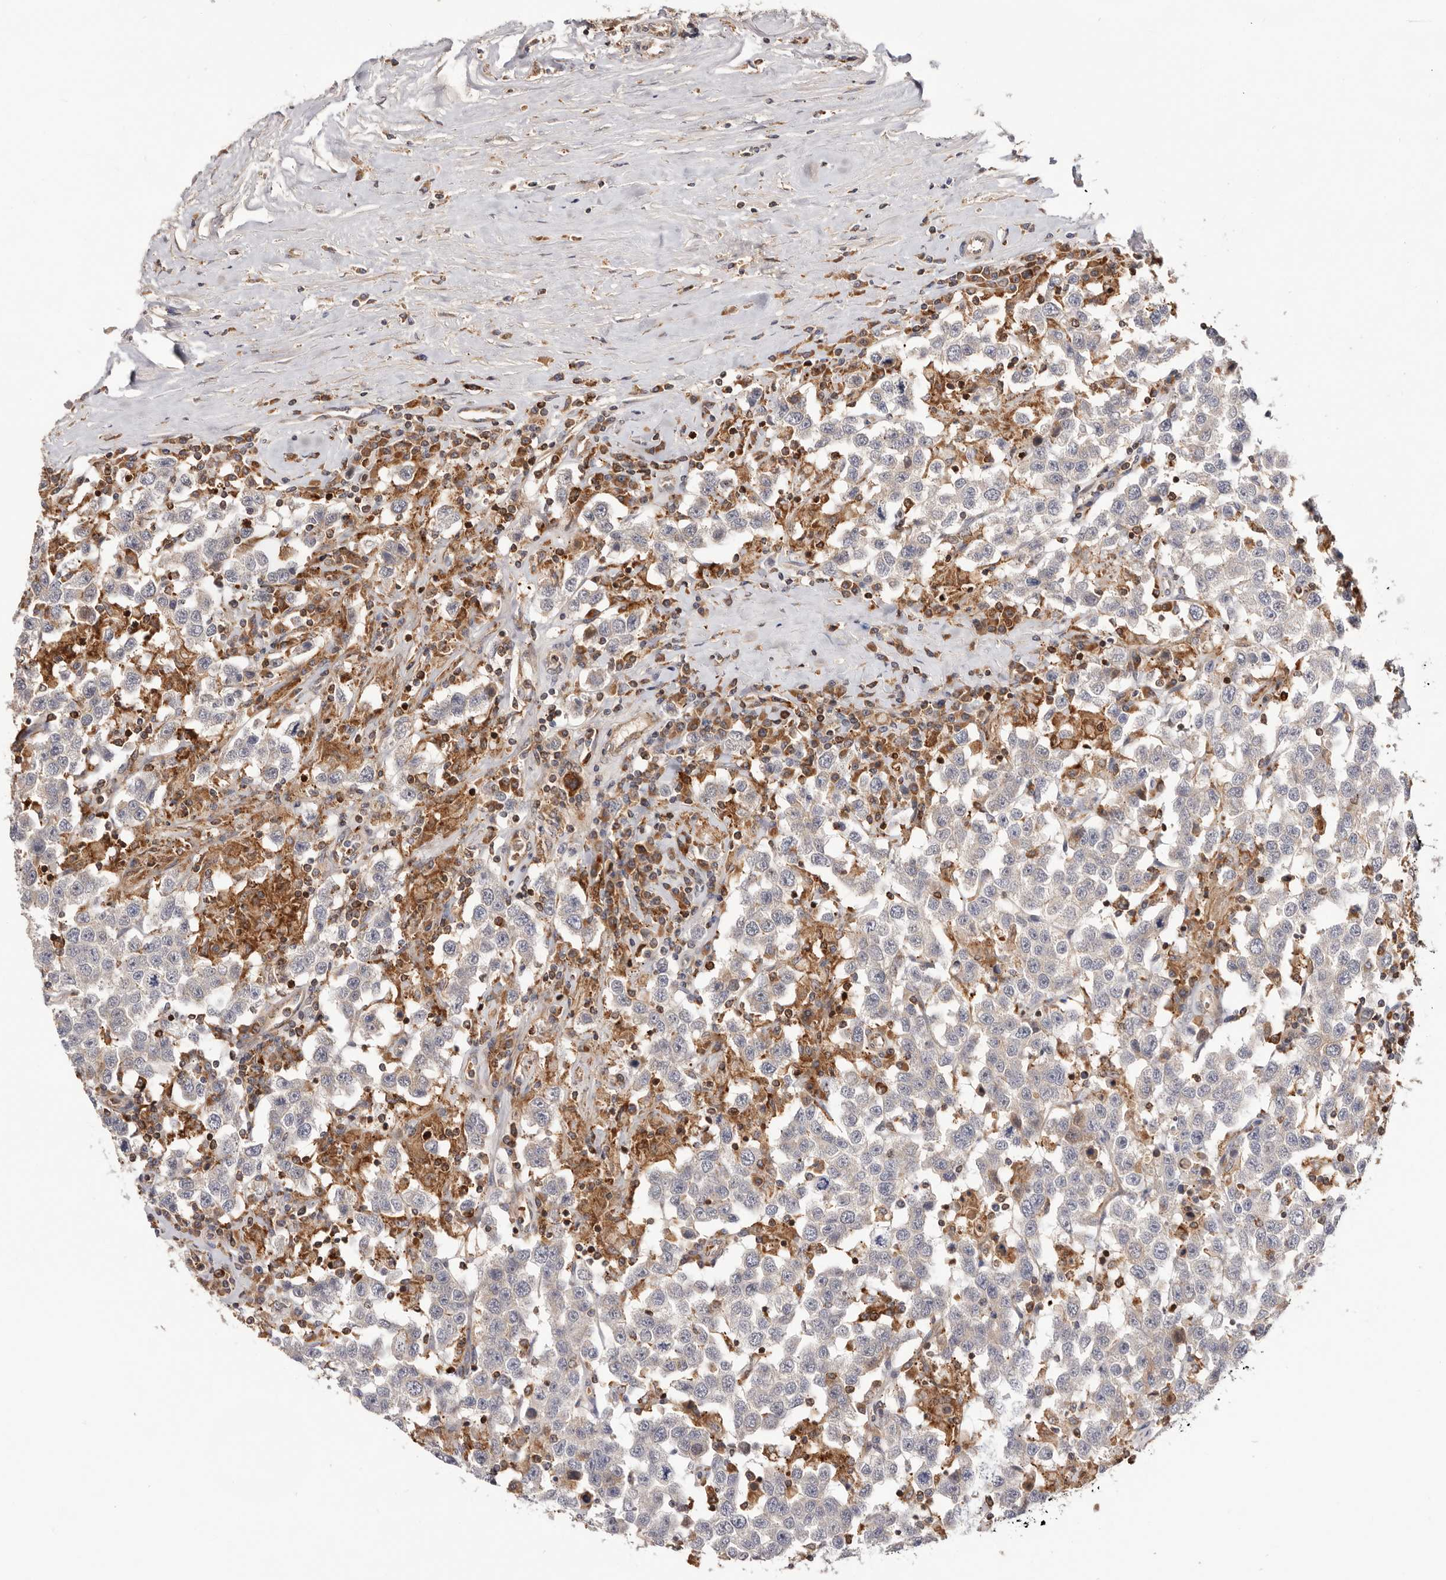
{"staining": {"intensity": "negative", "quantity": "none", "location": "none"}, "tissue": "testis cancer", "cell_type": "Tumor cells", "image_type": "cancer", "snomed": [{"axis": "morphology", "description": "Seminoma, NOS"}, {"axis": "topography", "description": "Testis"}], "caption": "There is no significant expression in tumor cells of testis cancer (seminoma).", "gene": "RNF213", "patient": {"sex": "male", "age": 41}}